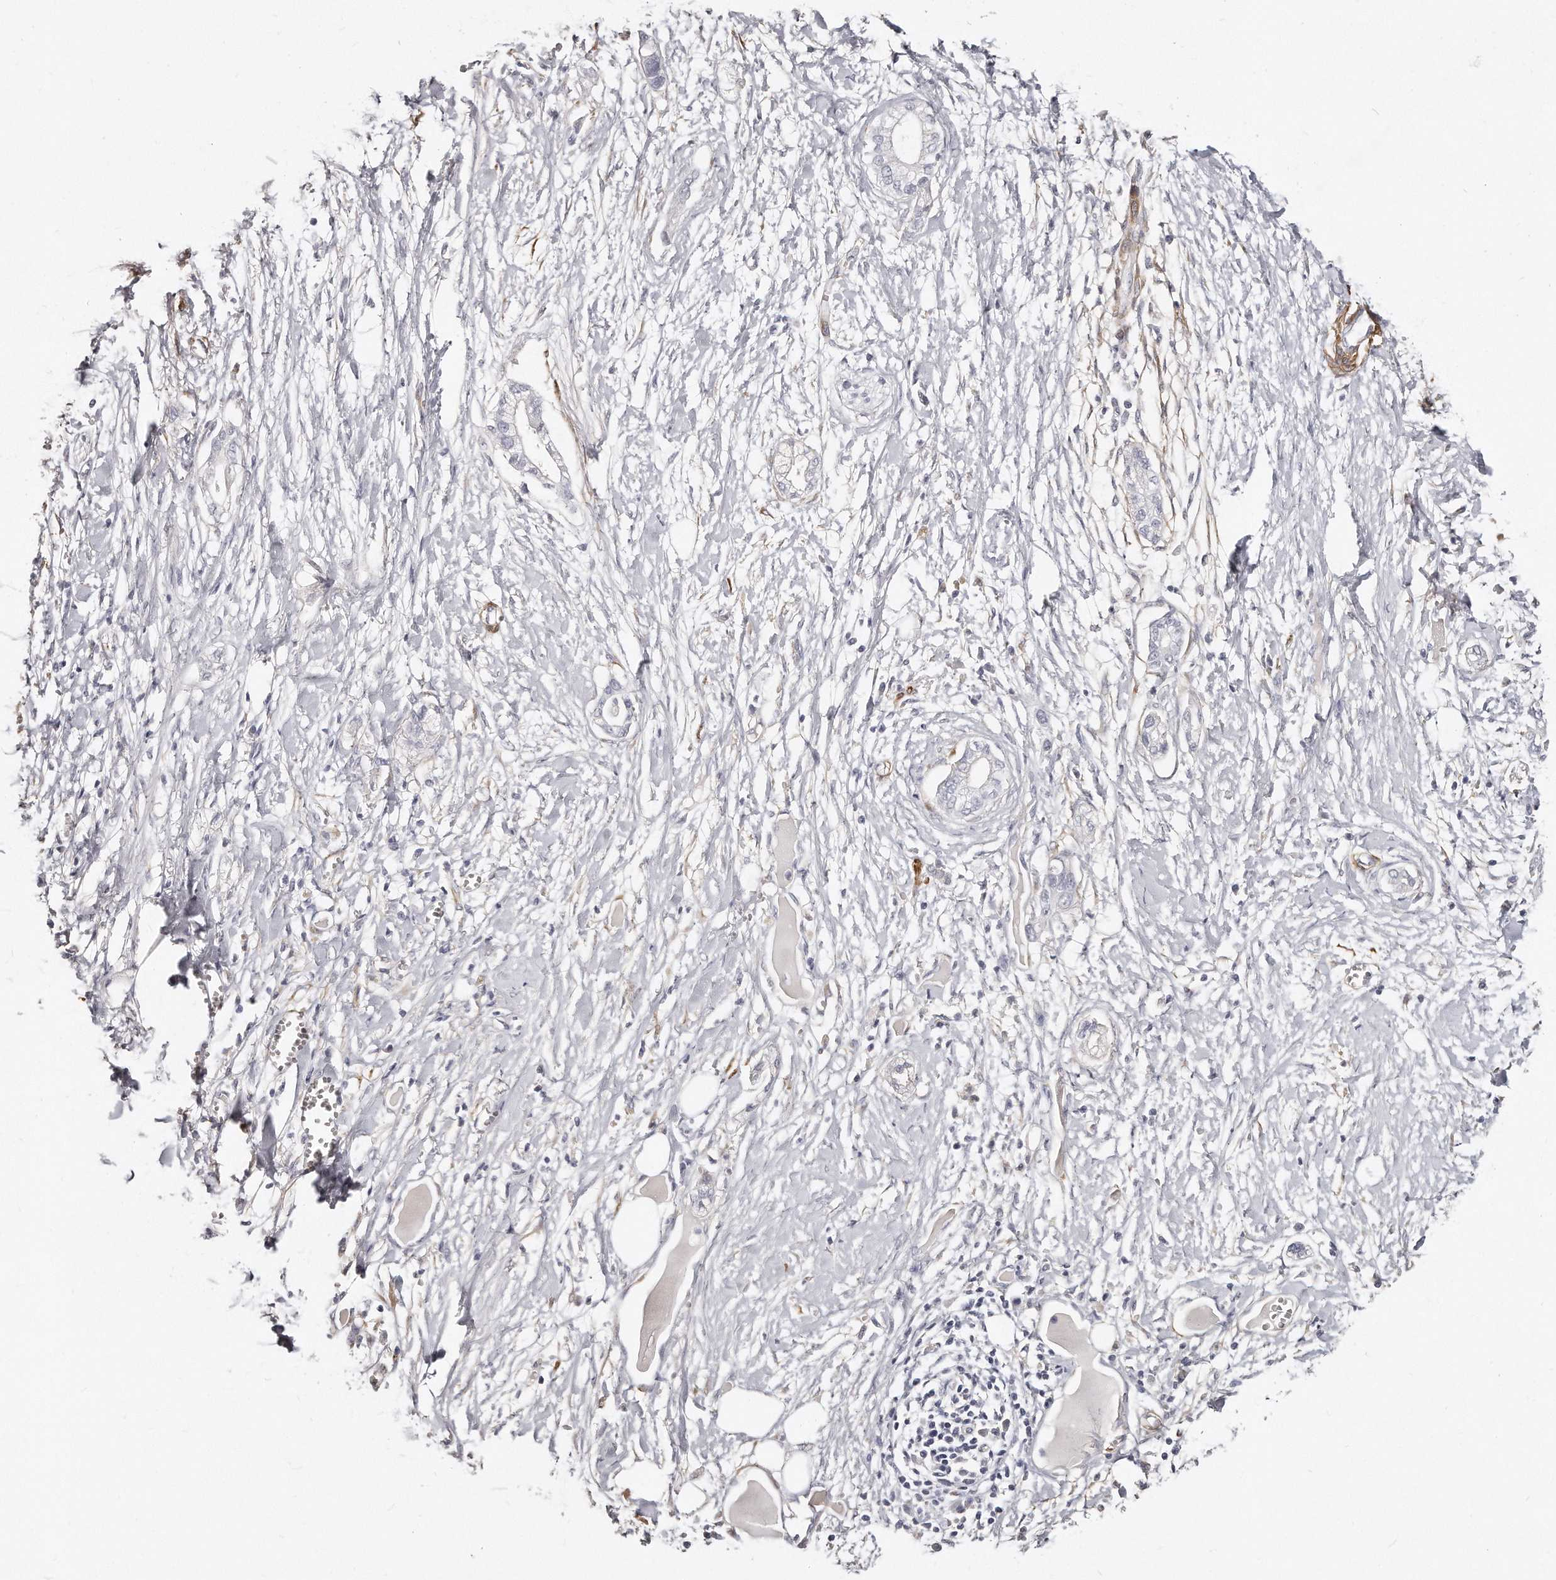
{"staining": {"intensity": "negative", "quantity": "none", "location": "none"}, "tissue": "pancreatic cancer", "cell_type": "Tumor cells", "image_type": "cancer", "snomed": [{"axis": "morphology", "description": "Adenocarcinoma, NOS"}, {"axis": "topography", "description": "Pancreas"}], "caption": "Micrograph shows no protein positivity in tumor cells of pancreatic adenocarcinoma tissue.", "gene": "LMOD1", "patient": {"sex": "male", "age": 68}}